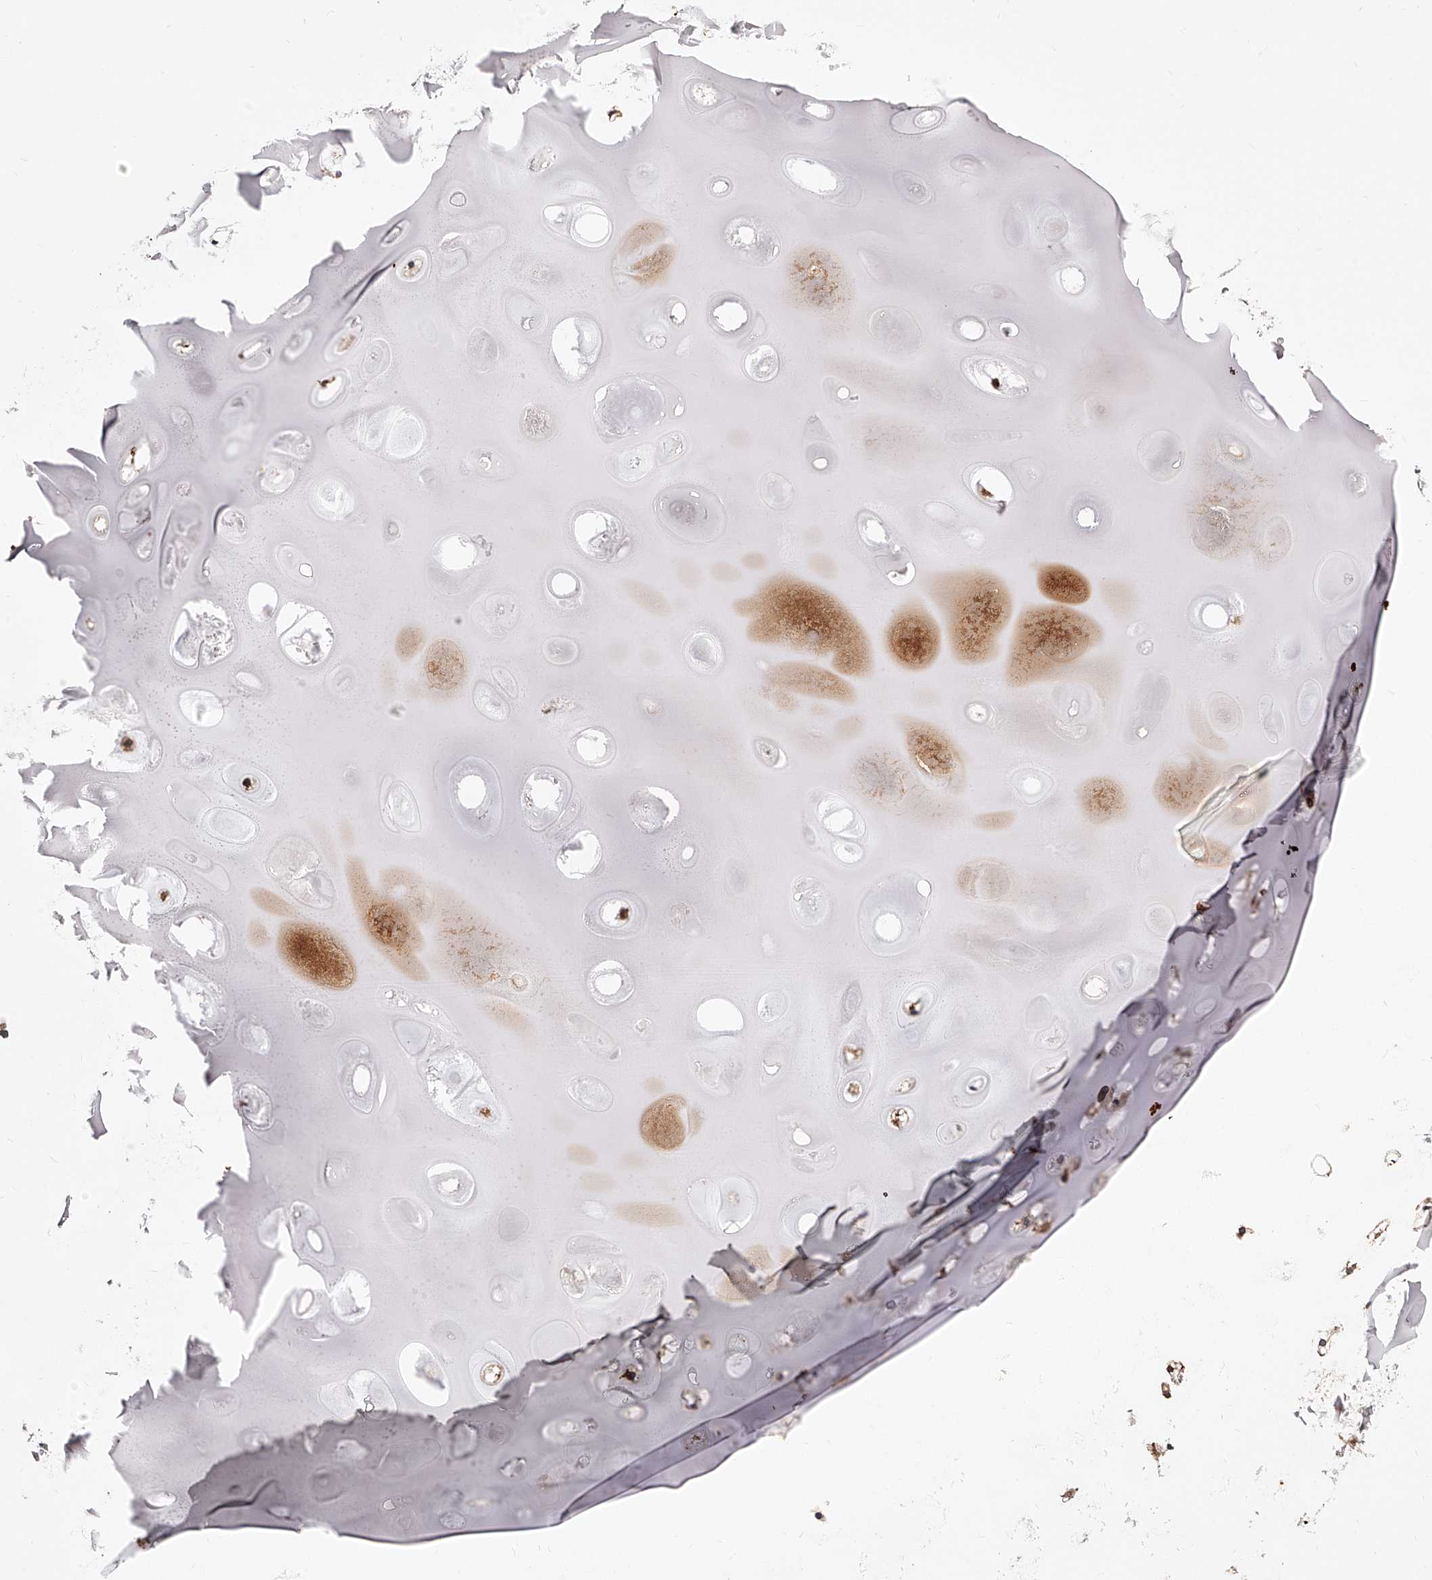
{"staining": {"intensity": "negative", "quantity": "none", "location": "none"}, "tissue": "adipose tissue", "cell_type": "Adipocytes", "image_type": "normal", "snomed": [{"axis": "morphology", "description": "Normal tissue, NOS"}, {"axis": "topography", "description": "Cartilage tissue"}], "caption": "The immunohistochemistry image has no significant expression in adipocytes of adipose tissue. Brightfield microscopy of immunohistochemistry (IHC) stained with DAB (3,3'-diaminobenzidine) (brown) and hematoxylin (blue), captured at high magnification.", "gene": "CD82", "patient": {"sex": "female", "age": 63}}